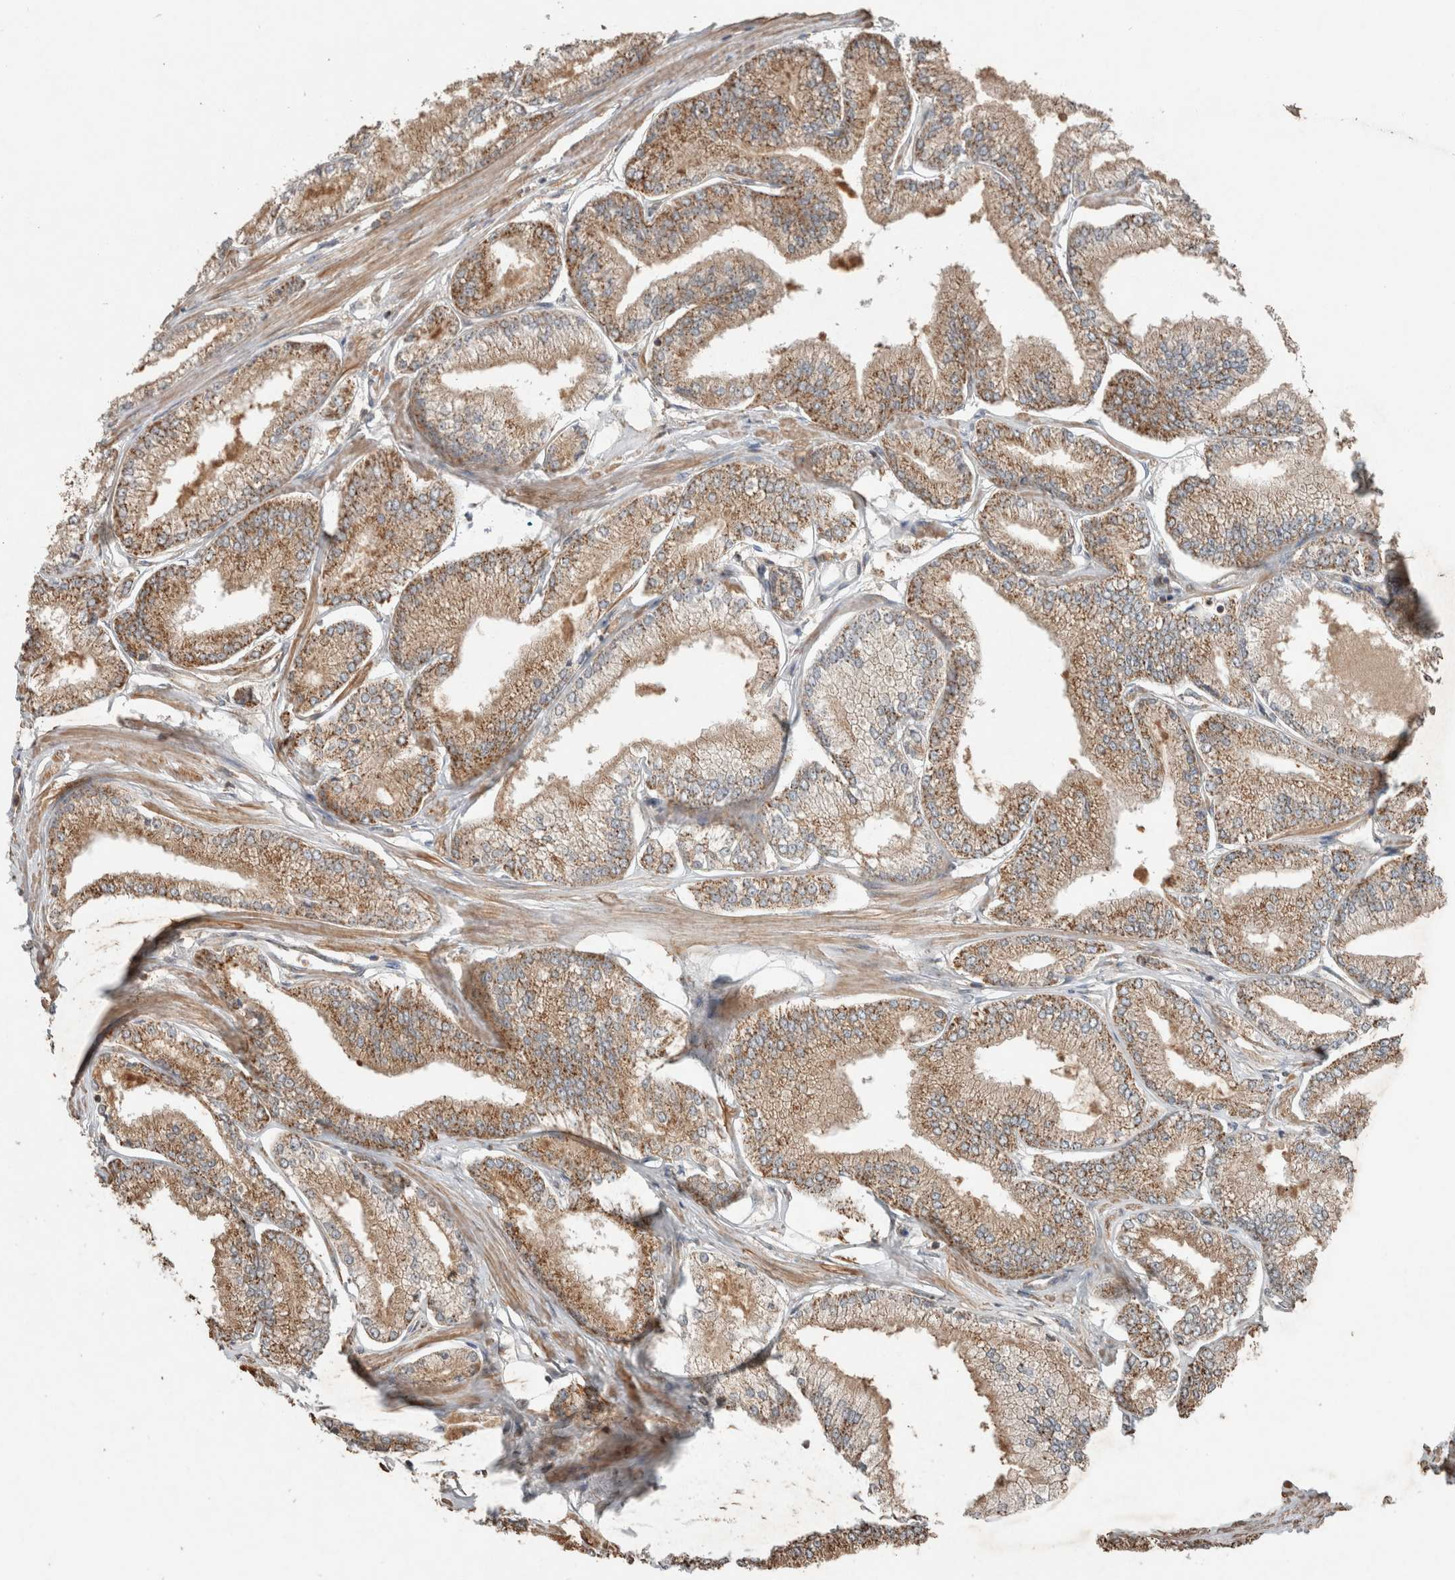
{"staining": {"intensity": "moderate", "quantity": ">75%", "location": "cytoplasmic/membranous"}, "tissue": "prostate cancer", "cell_type": "Tumor cells", "image_type": "cancer", "snomed": [{"axis": "morphology", "description": "Adenocarcinoma, Low grade"}, {"axis": "topography", "description": "Prostate"}], "caption": "Prostate cancer (low-grade adenocarcinoma) stained with immunohistochemistry (IHC) reveals moderate cytoplasmic/membranous positivity in about >75% of tumor cells.", "gene": "KLK14", "patient": {"sex": "male", "age": 52}}